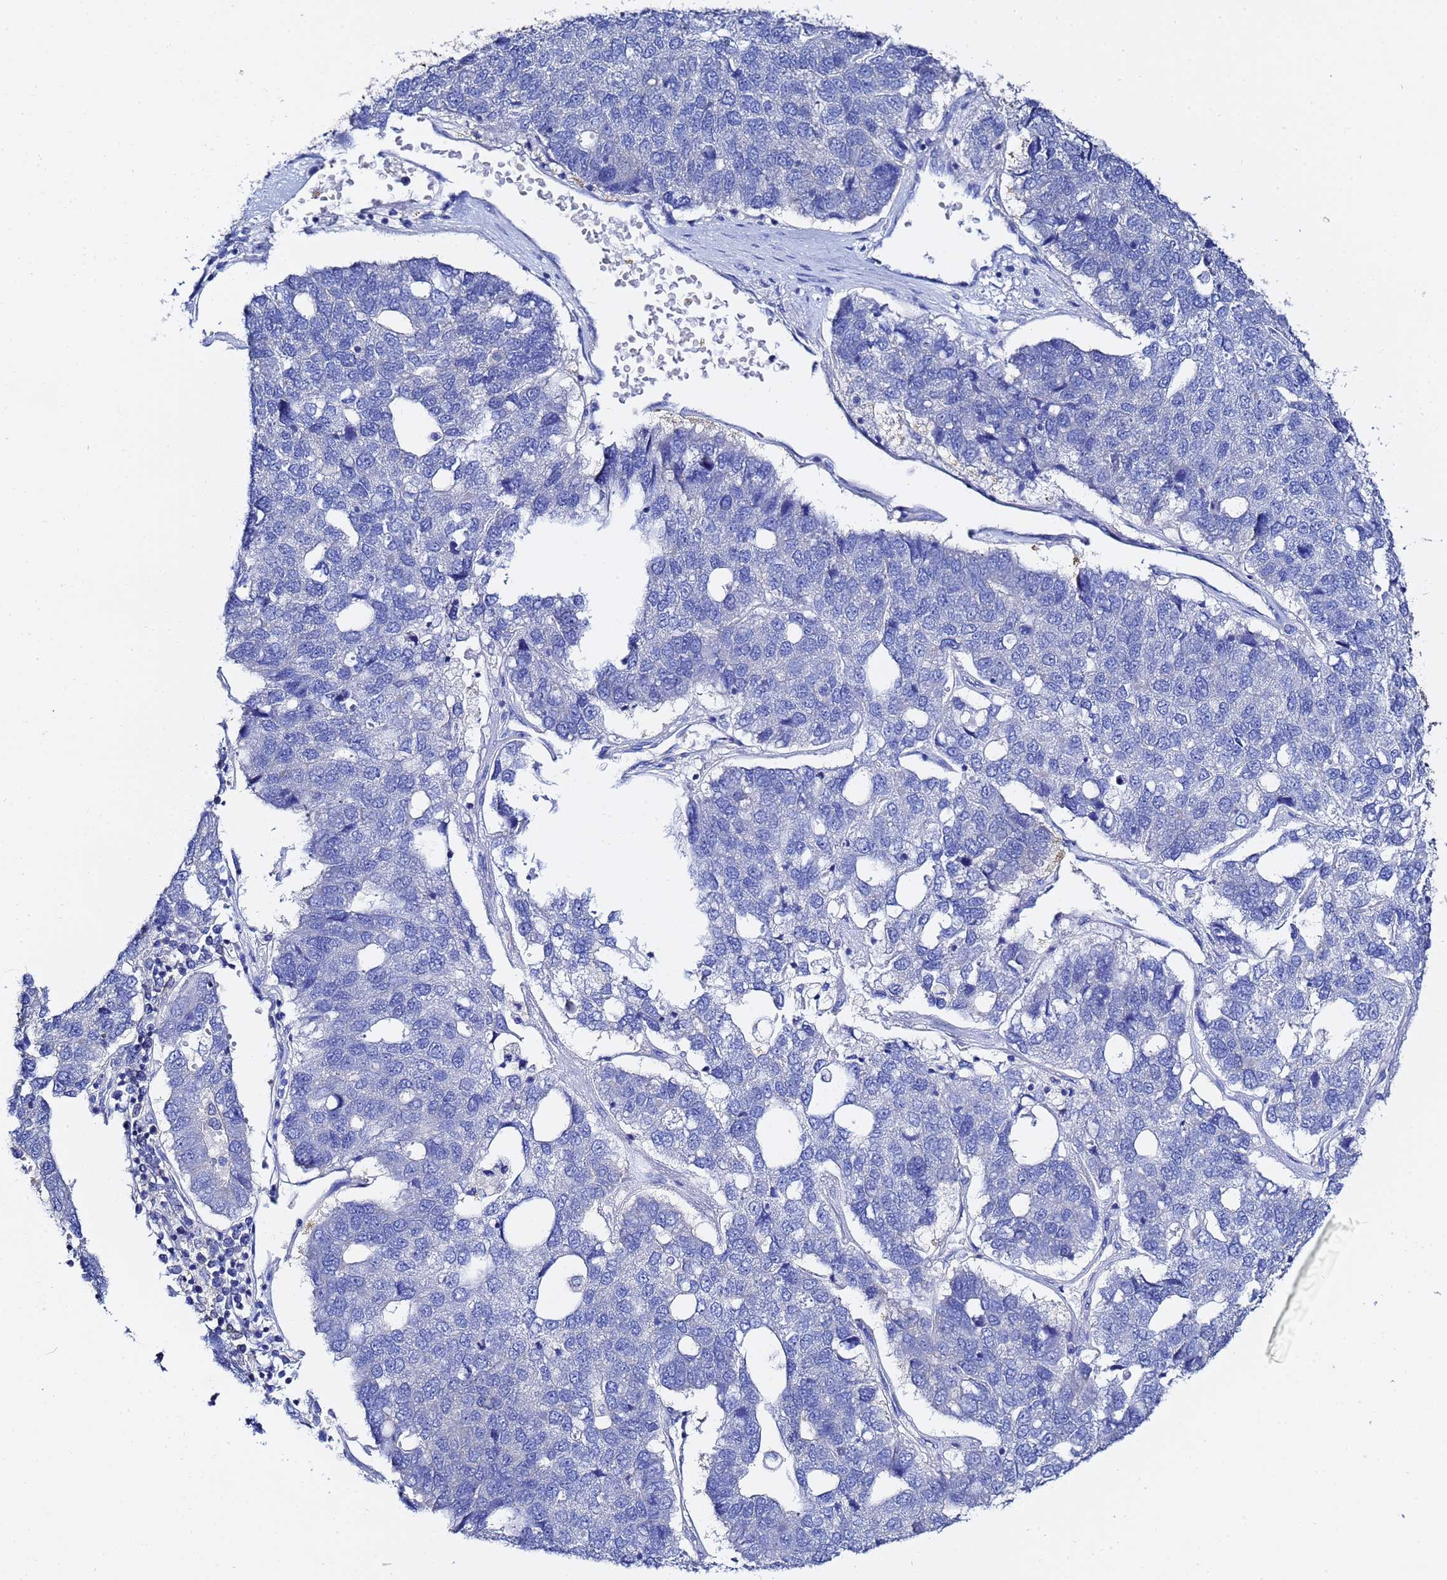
{"staining": {"intensity": "negative", "quantity": "none", "location": "none"}, "tissue": "pancreatic cancer", "cell_type": "Tumor cells", "image_type": "cancer", "snomed": [{"axis": "morphology", "description": "Adenocarcinoma, NOS"}, {"axis": "topography", "description": "Pancreas"}], "caption": "This micrograph is of pancreatic cancer (adenocarcinoma) stained with IHC to label a protein in brown with the nuclei are counter-stained blue. There is no staining in tumor cells. (Brightfield microscopy of DAB (3,3'-diaminobenzidine) immunohistochemistry at high magnification).", "gene": "LENG1", "patient": {"sex": "female", "age": 61}}